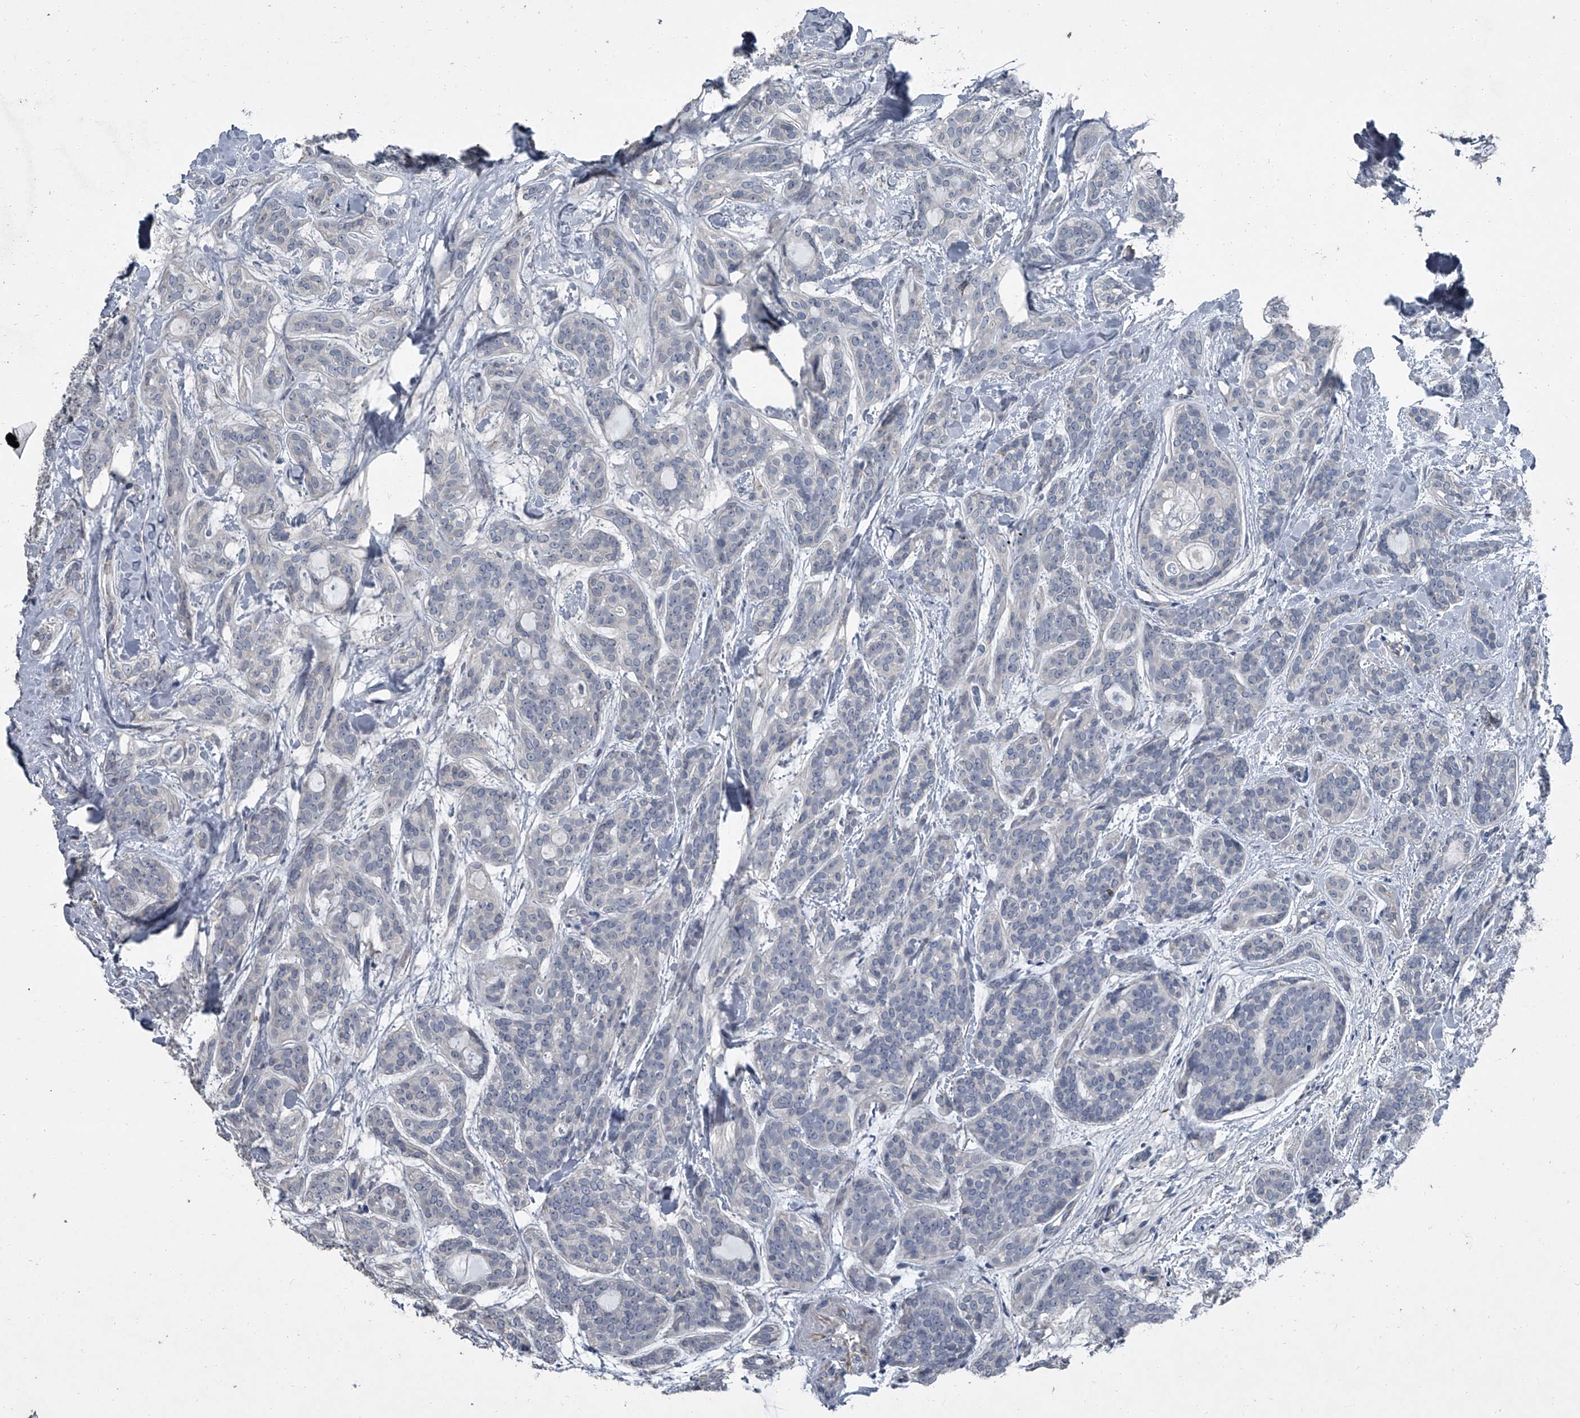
{"staining": {"intensity": "negative", "quantity": "none", "location": "none"}, "tissue": "head and neck cancer", "cell_type": "Tumor cells", "image_type": "cancer", "snomed": [{"axis": "morphology", "description": "Adenocarcinoma, NOS"}, {"axis": "topography", "description": "Head-Neck"}], "caption": "Immunohistochemistry of head and neck cancer exhibits no staining in tumor cells.", "gene": "HEPHL1", "patient": {"sex": "male", "age": 66}}